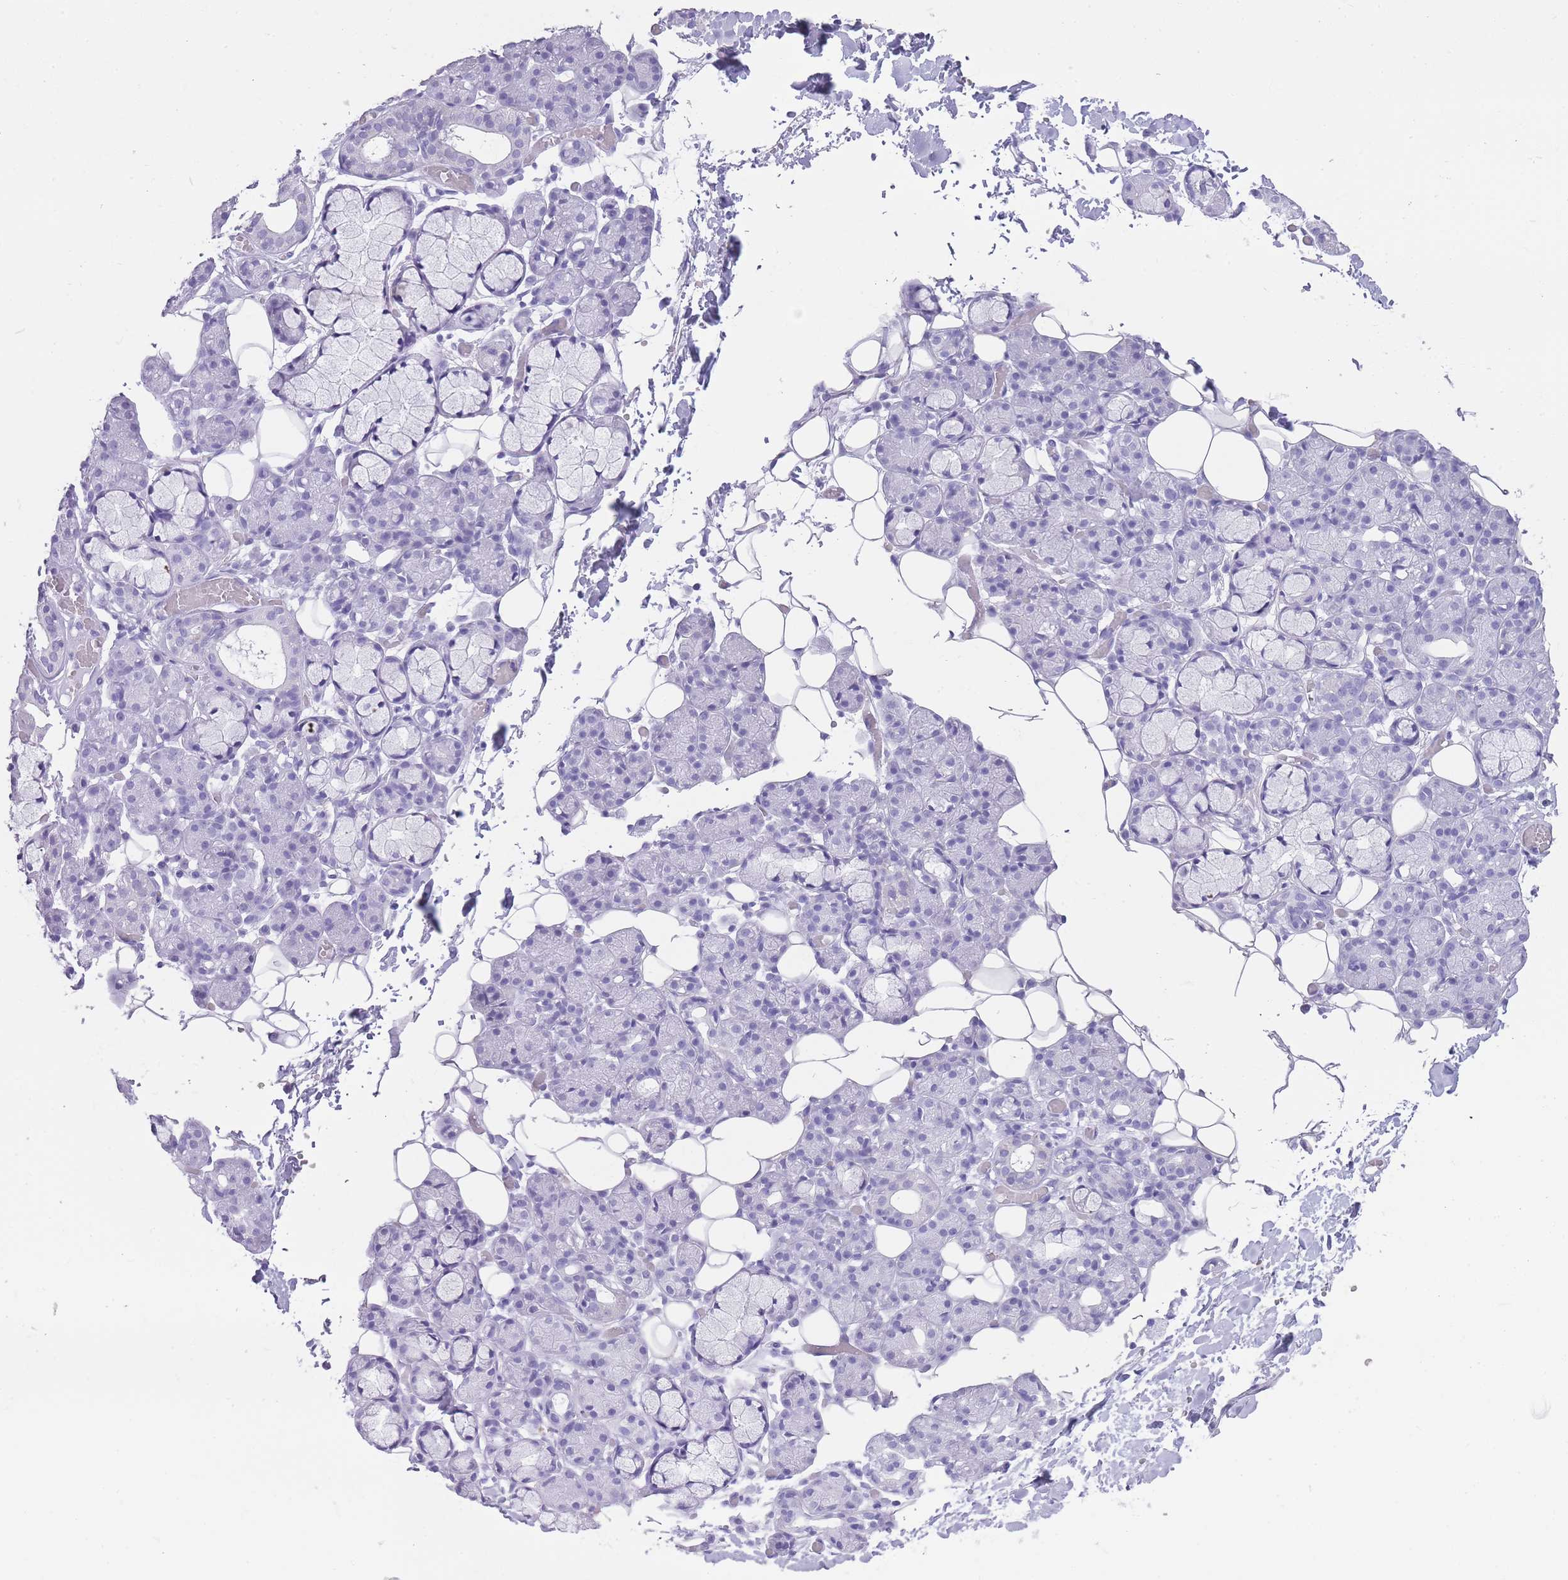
{"staining": {"intensity": "negative", "quantity": "none", "location": "none"}, "tissue": "salivary gland", "cell_type": "Glandular cells", "image_type": "normal", "snomed": [{"axis": "morphology", "description": "Normal tissue, NOS"}, {"axis": "topography", "description": "Salivary gland"}], "caption": "Human salivary gland stained for a protein using immunohistochemistry (IHC) shows no positivity in glandular cells.", "gene": "INS", "patient": {"sex": "male", "age": 63}}